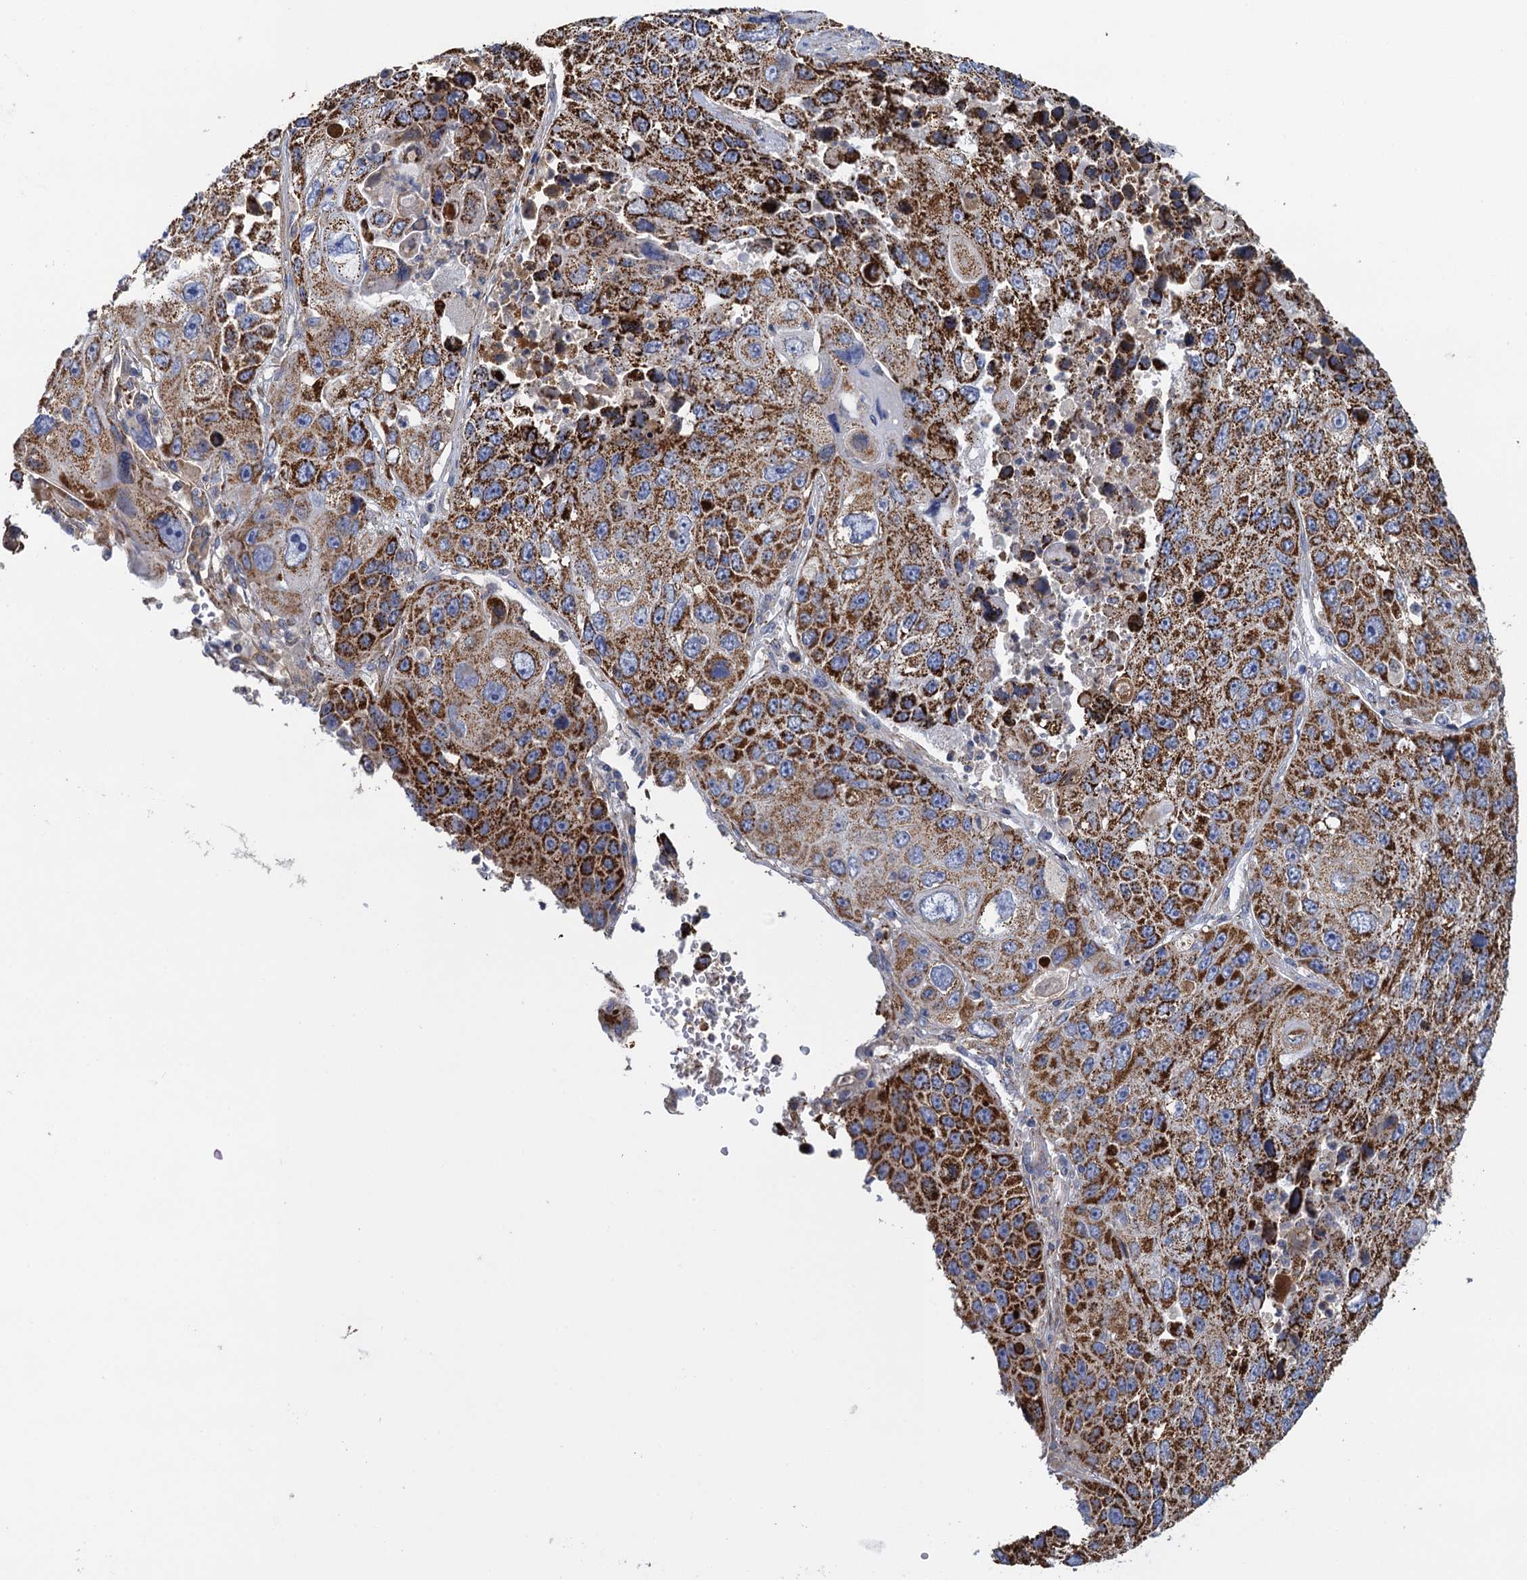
{"staining": {"intensity": "strong", "quantity": ">75%", "location": "cytoplasmic/membranous"}, "tissue": "lung cancer", "cell_type": "Tumor cells", "image_type": "cancer", "snomed": [{"axis": "morphology", "description": "Squamous cell carcinoma, NOS"}, {"axis": "topography", "description": "Lung"}], "caption": "About >75% of tumor cells in human lung cancer (squamous cell carcinoma) show strong cytoplasmic/membranous protein positivity as visualized by brown immunohistochemical staining.", "gene": "GCSH", "patient": {"sex": "male", "age": 61}}